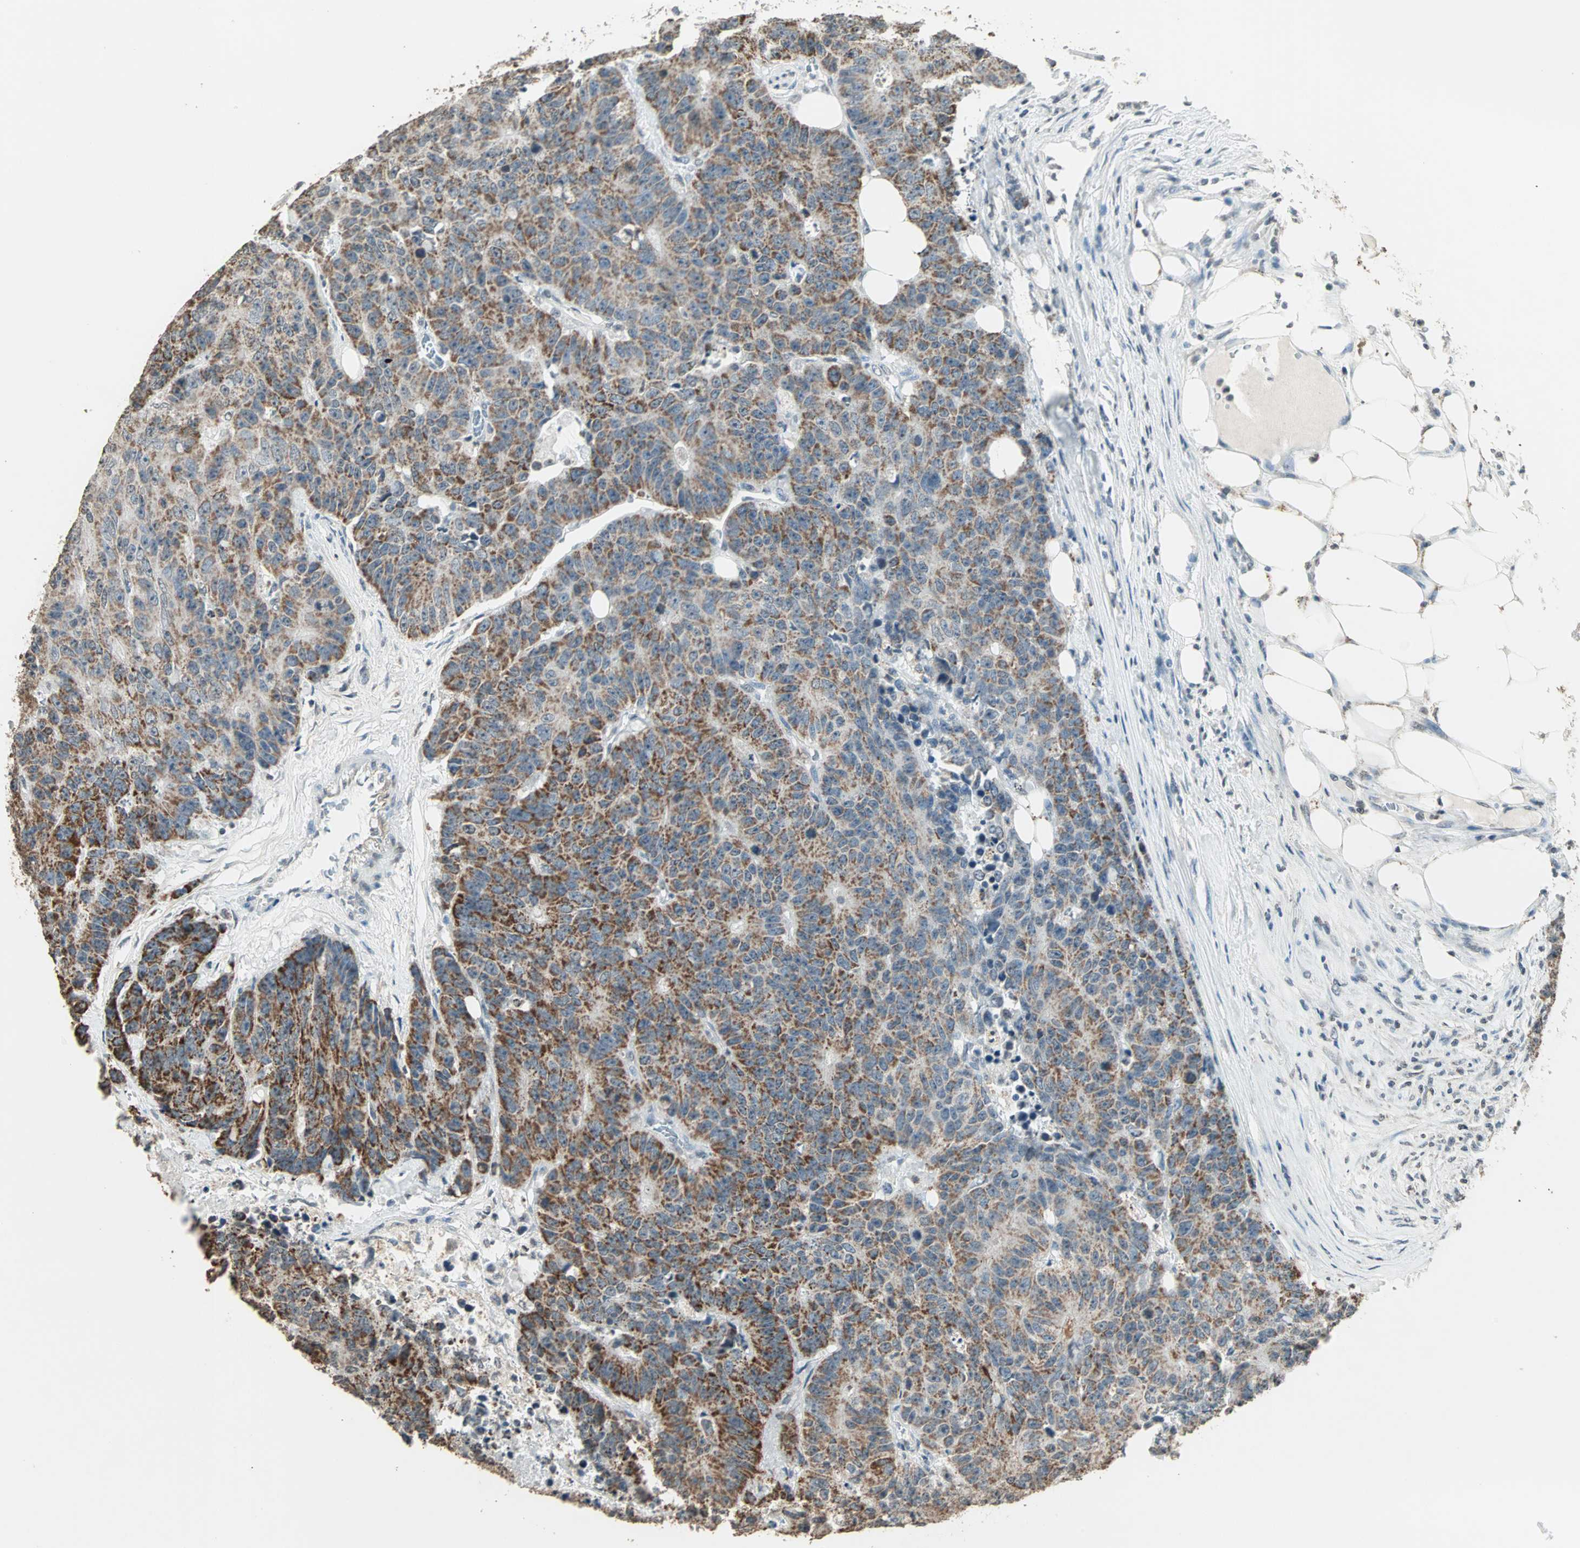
{"staining": {"intensity": "moderate", "quantity": ">75%", "location": "cytoplasmic/membranous"}, "tissue": "colorectal cancer", "cell_type": "Tumor cells", "image_type": "cancer", "snomed": [{"axis": "morphology", "description": "Adenocarcinoma, NOS"}, {"axis": "topography", "description": "Colon"}], "caption": "Immunohistochemical staining of human colorectal adenocarcinoma demonstrates moderate cytoplasmic/membranous protein expression in about >75% of tumor cells. Nuclei are stained in blue.", "gene": "PRELID1", "patient": {"sex": "female", "age": 86}}